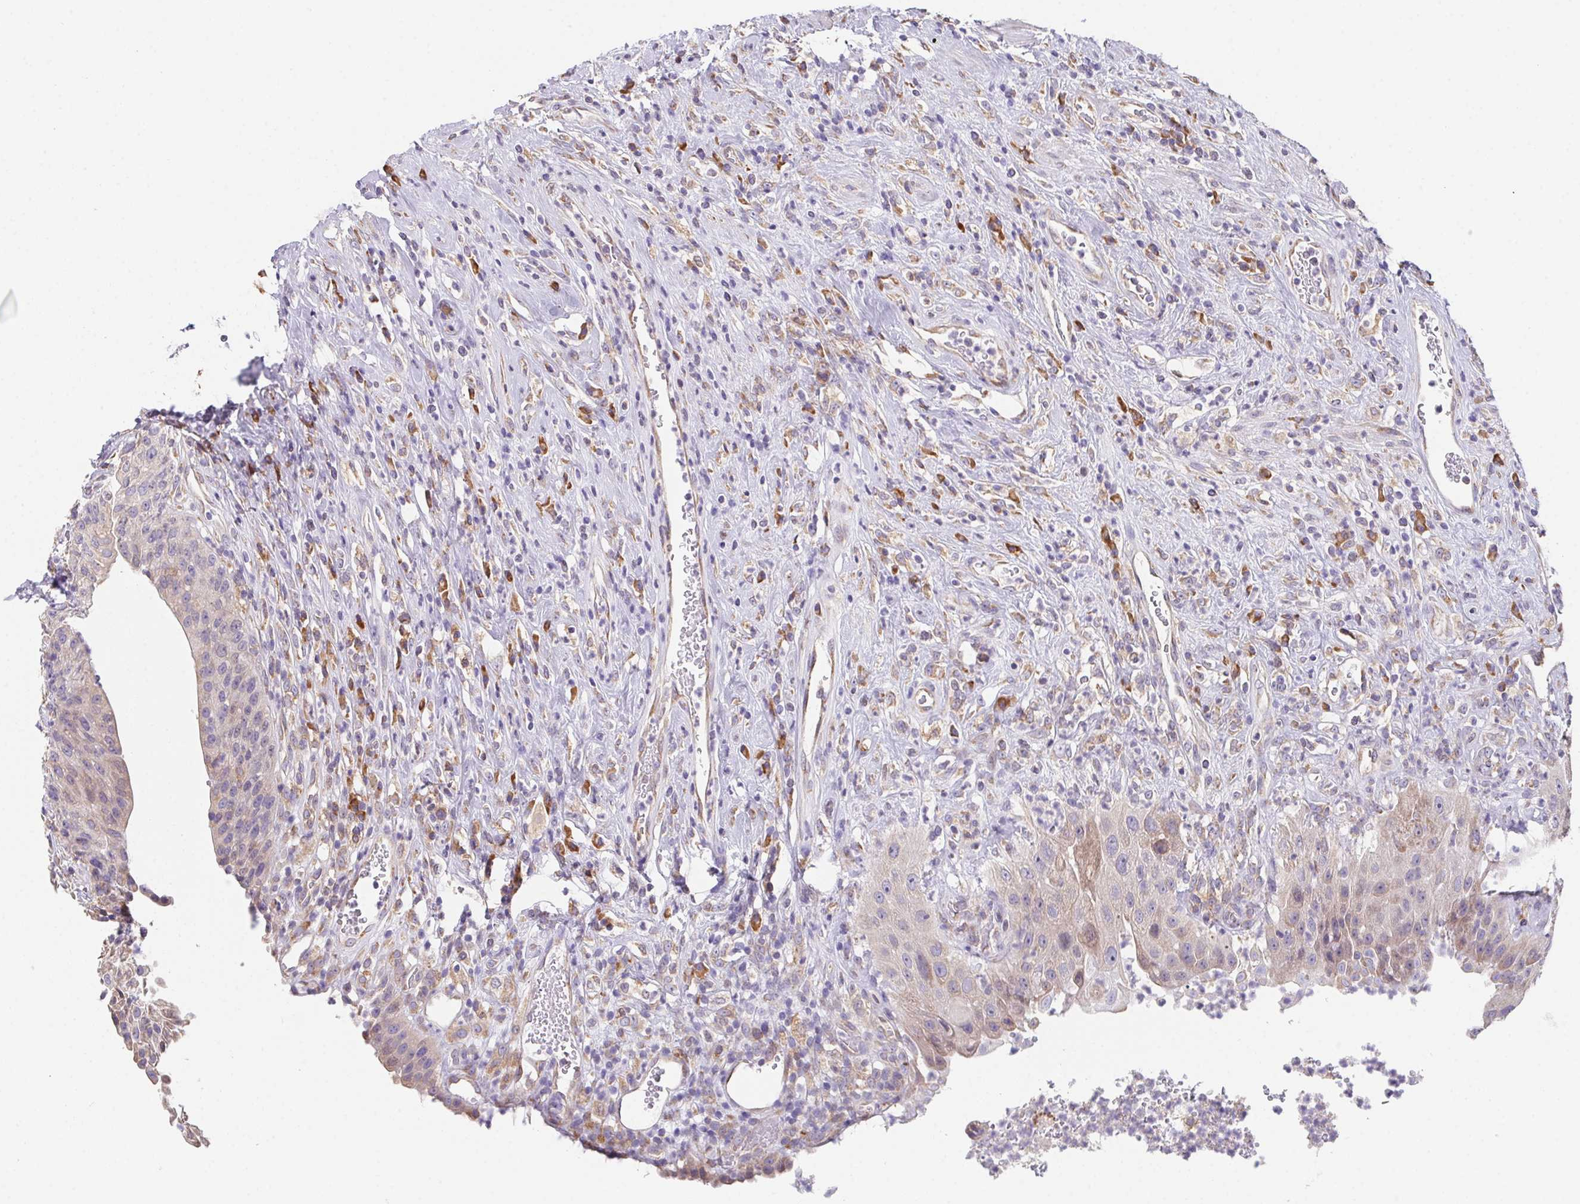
{"staining": {"intensity": "weak", "quantity": ">75%", "location": "cytoplasmic/membranous"}, "tissue": "urinary bladder", "cell_type": "Urothelial cells", "image_type": "normal", "snomed": [{"axis": "morphology", "description": "Normal tissue, NOS"}, {"axis": "topography", "description": "Urinary bladder"}], "caption": "High-magnification brightfield microscopy of benign urinary bladder stained with DAB (brown) and counterstained with hematoxylin (blue). urothelial cells exhibit weak cytoplasmic/membranous positivity is appreciated in approximately>75% of cells. (Brightfield microscopy of DAB IHC at high magnification).", "gene": "ADAM8", "patient": {"sex": "female", "age": 56}}